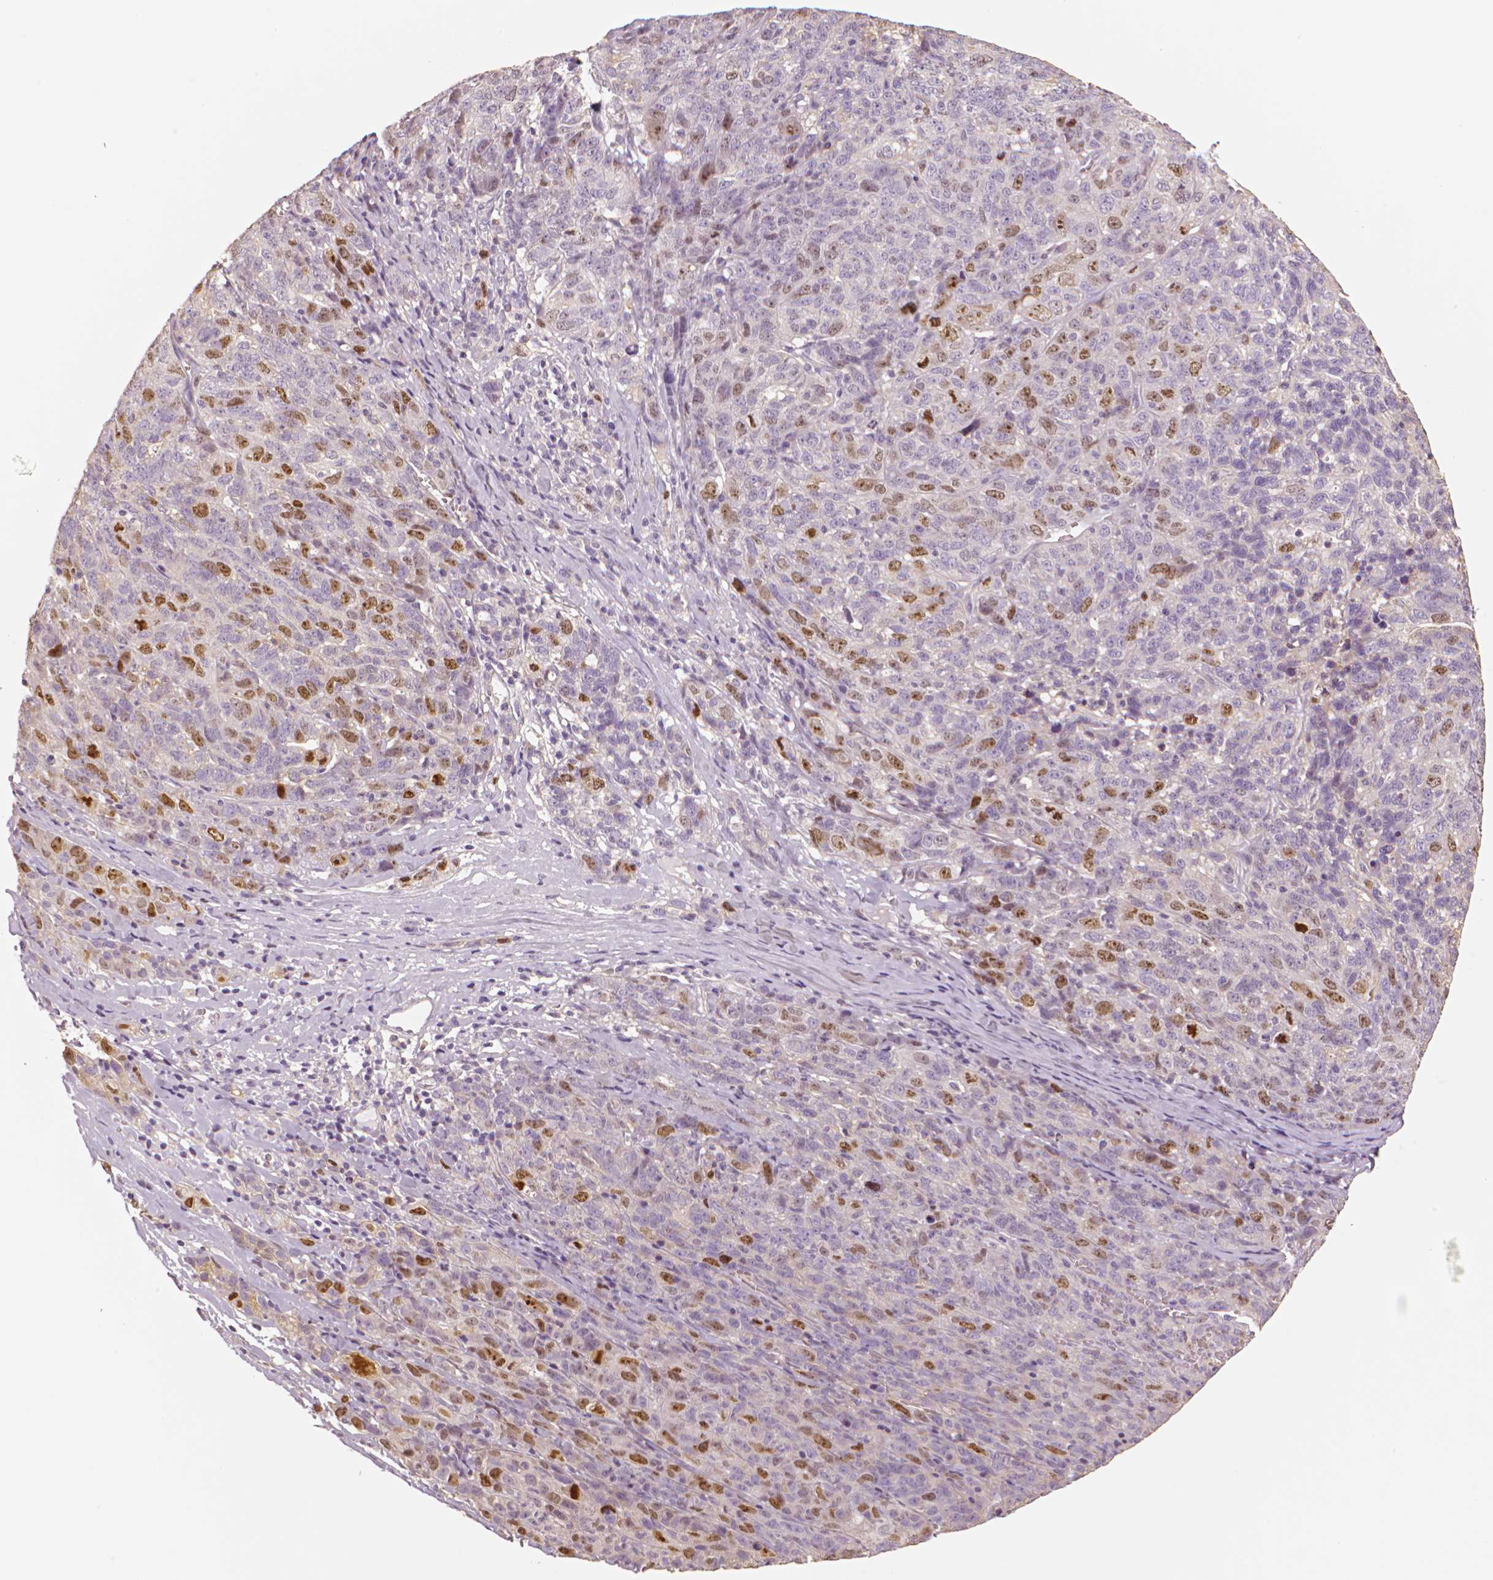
{"staining": {"intensity": "moderate", "quantity": "<25%", "location": "nuclear"}, "tissue": "ovarian cancer", "cell_type": "Tumor cells", "image_type": "cancer", "snomed": [{"axis": "morphology", "description": "Cystadenocarcinoma, serous, NOS"}, {"axis": "topography", "description": "Ovary"}], "caption": "A low amount of moderate nuclear positivity is seen in approximately <25% of tumor cells in serous cystadenocarcinoma (ovarian) tissue. (Stains: DAB in brown, nuclei in blue, Microscopy: brightfield microscopy at high magnification).", "gene": "MKI67", "patient": {"sex": "female", "age": 71}}